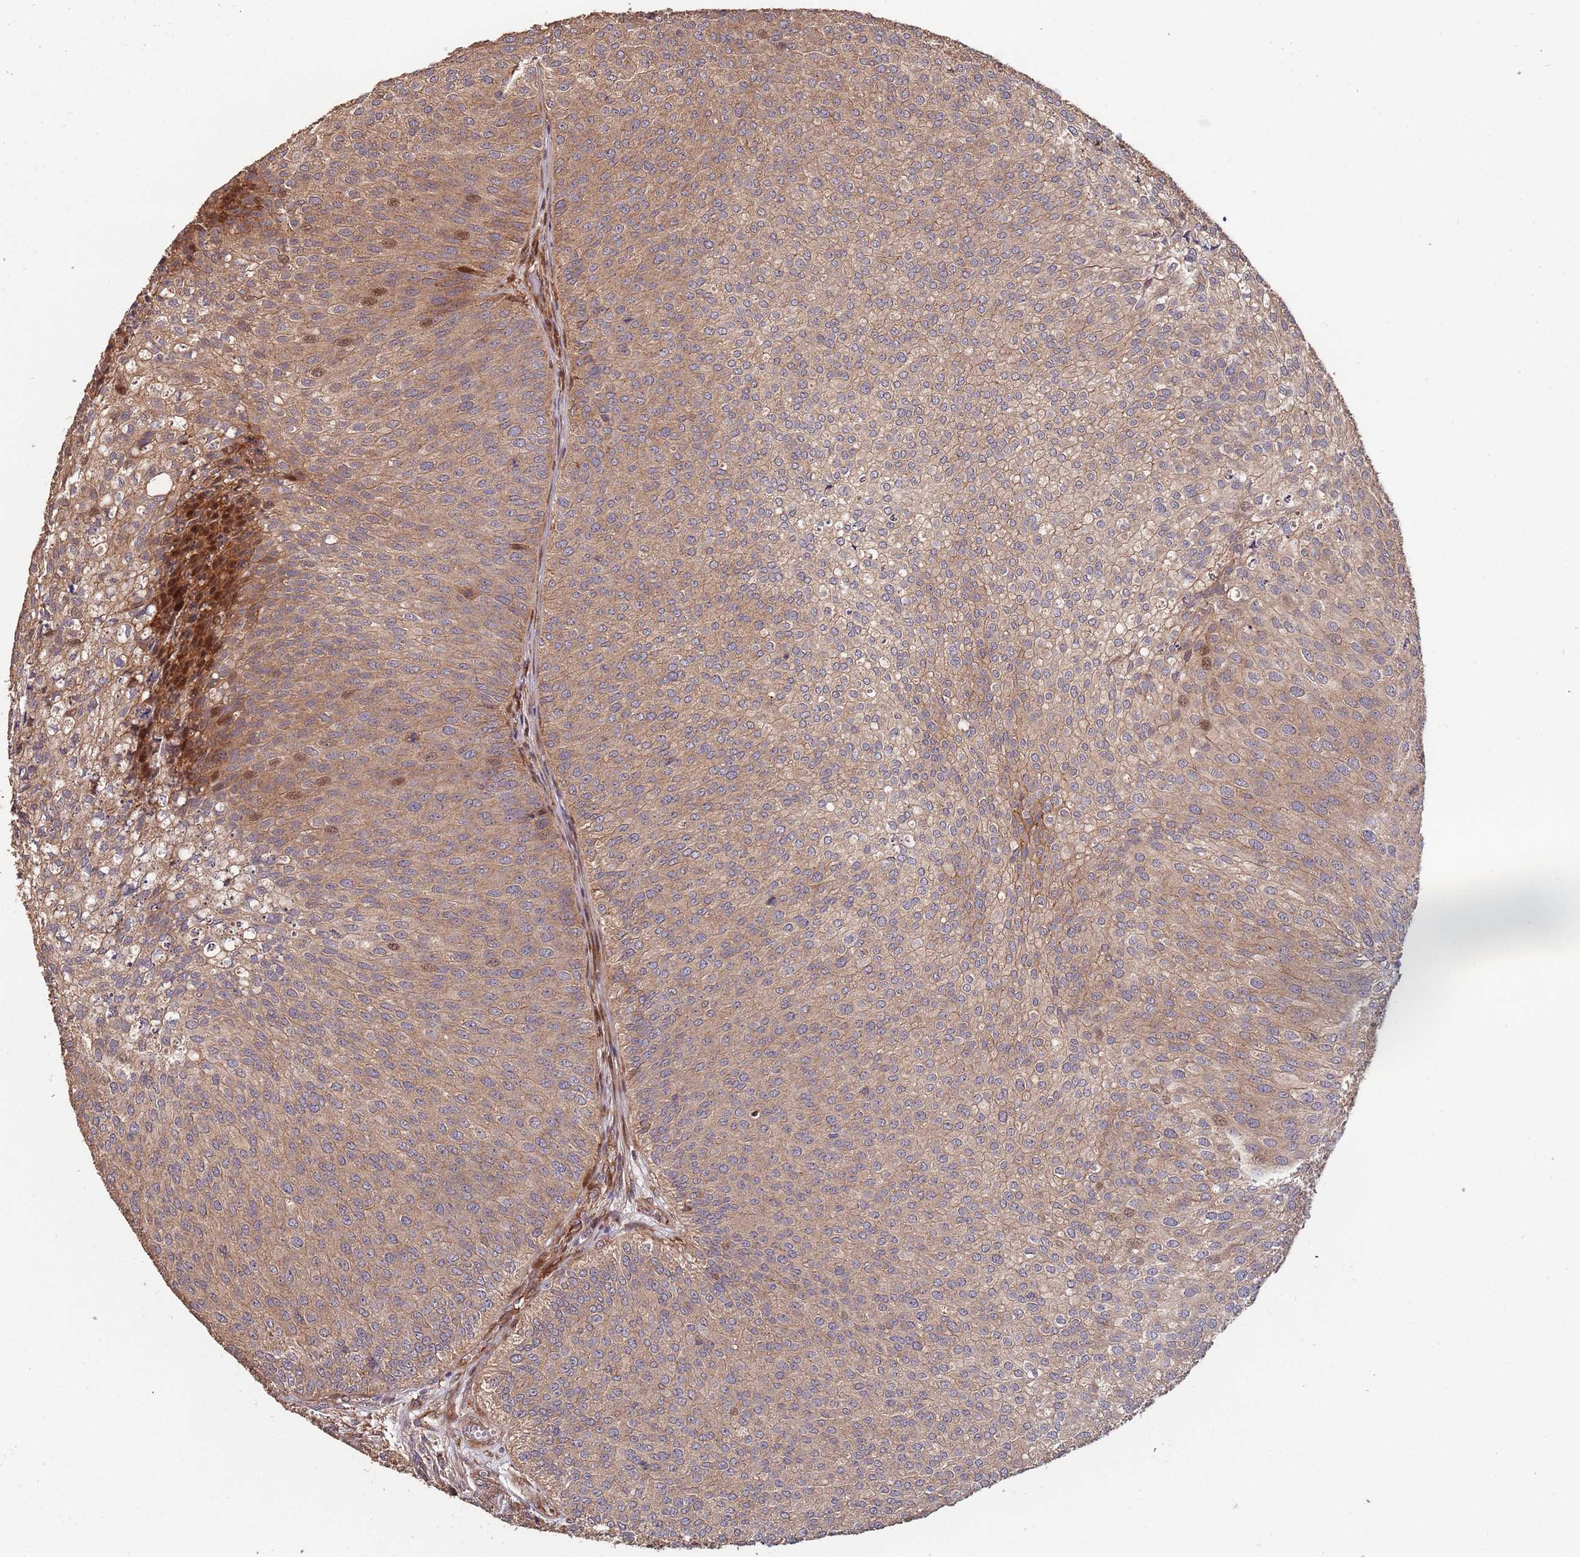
{"staining": {"intensity": "moderate", "quantity": ">75%", "location": "cytoplasmic/membranous"}, "tissue": "urothelial cancer", "cell_type": "Tumor cells", "image_type": "cancer", "snomed": [{"axis": "morphology", "description": "Urothelial carcinoma, Low grade"}, {"axis": "topography", "description": "Urinary bladder"}], "caption": "Urothelial carcinoma (low-grade) tissue demonstrates moderate cytoplasmic/membranous positivity in approximately >75% of tumor cells, visualized by immunohistochemistry.", "gene": "ZNF428", "patient": {"sex": "male", "age": 84}}